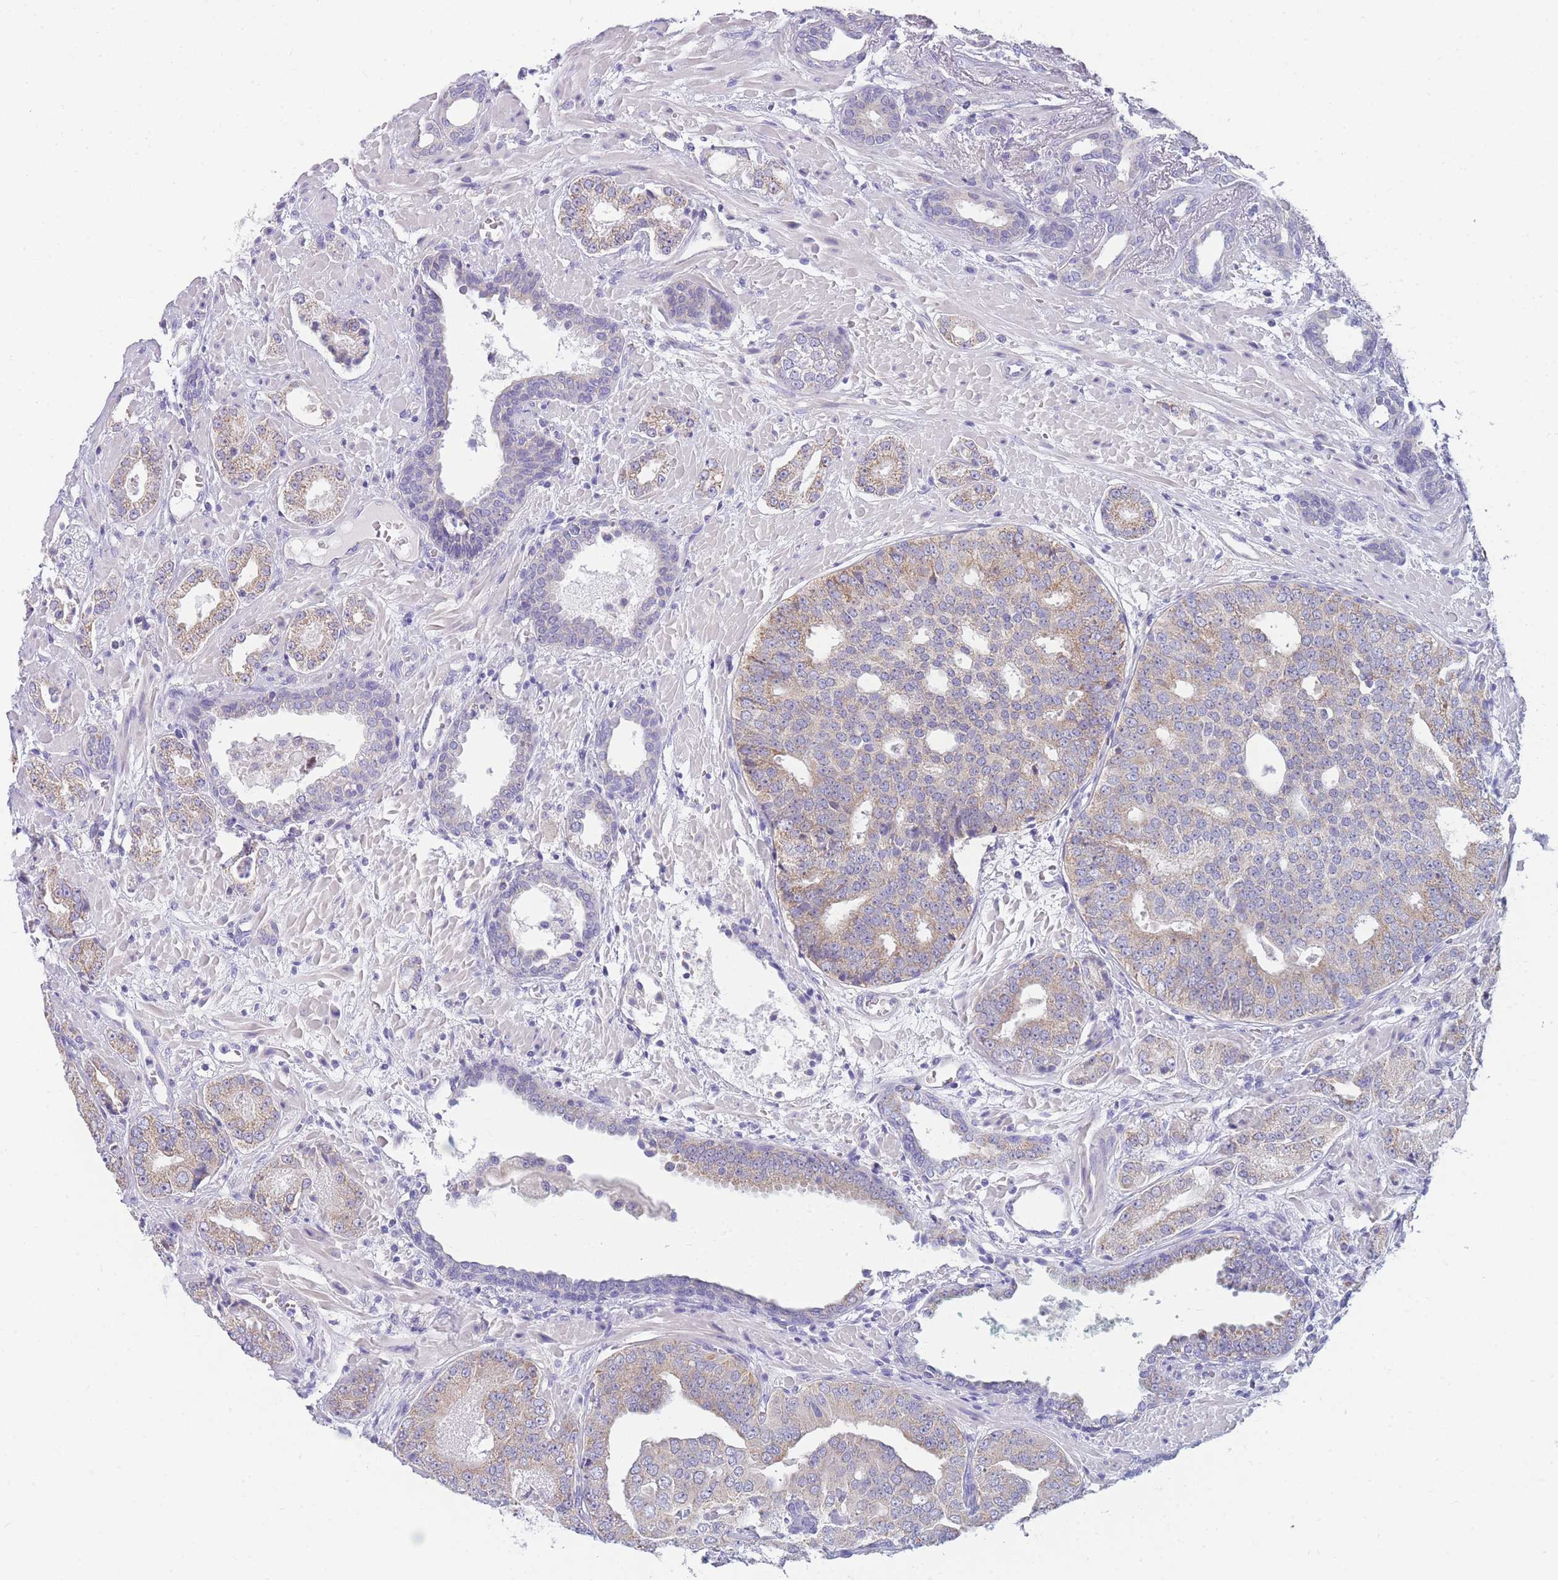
{"staining": {"intensity": "moderate", "quantity": "25%-75%", "location": "cytoplasmic/membranous"}, "tissue": "prostate cancer", "cell_type": "Tumor cells", "image_type": "cancer", "snomed": [{"axis": "morphology", "description": "Adenocarcinoma, High grade"}, {"axis": "topography", "description": "Prostate"}], "caption": "Human prostate cancer stained with a protein marker displays moderate staining in tumor cells.", "gene": "DHRS11", "patient": {"sex": "male", "age": 71}}